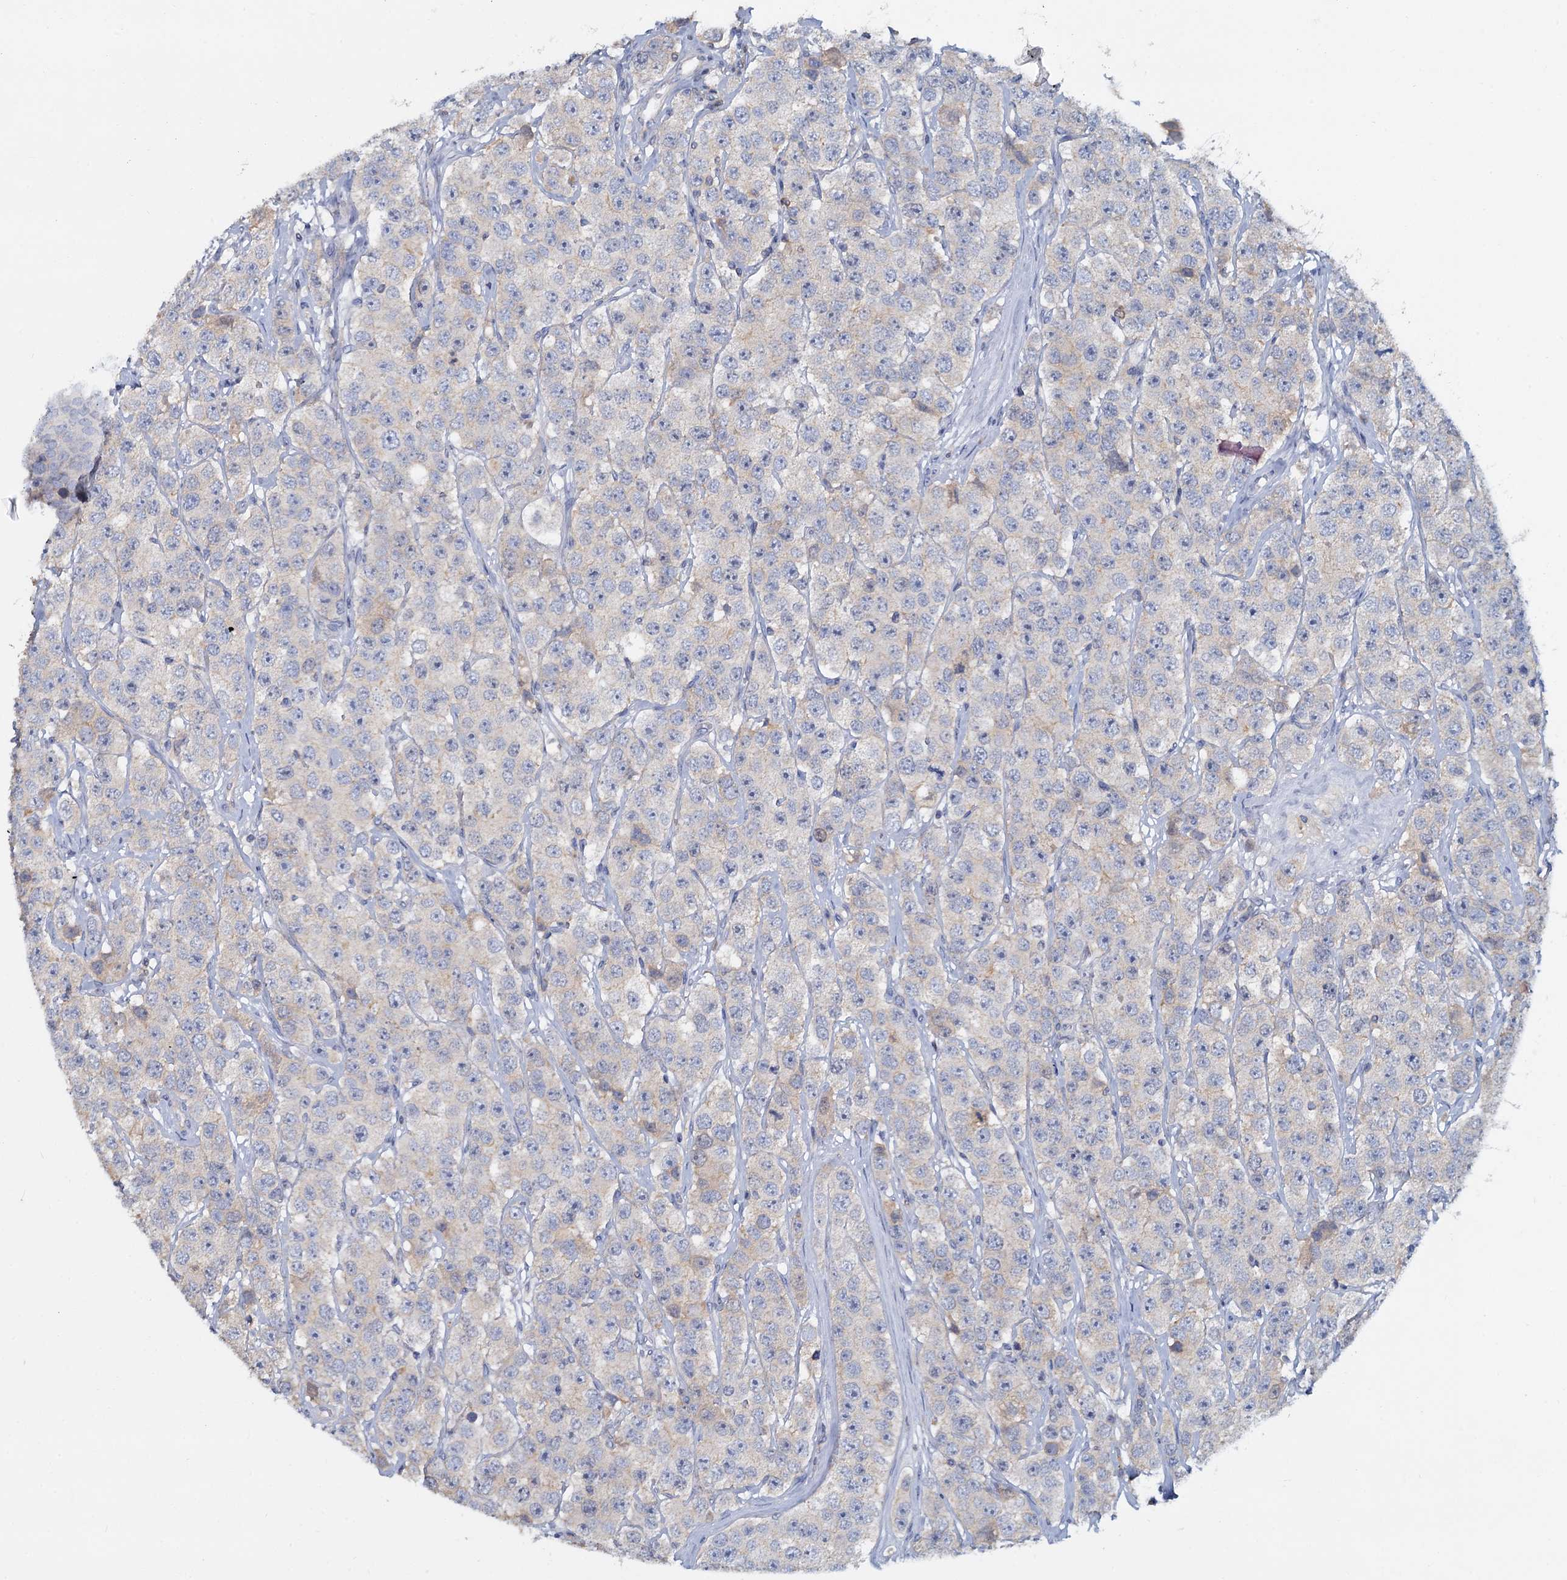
{"staining": {"intensity": "negative", "quantity": "none", "location": "none"}, "tissue": "testis cancer", "cell_type": "Tumor cells", "image_type": "cancer", "snomed": [{"axis": "morphology", "description": "Seminoma, NOS"}, {"axis": "topography", "description": "Testis"}], "caption": "Testis seminoma was stained to show a protein in brown. There is no significant expression in tumor cells.", "gene": "ACSM3", "patient": {"sex": "male", "age": 28}}